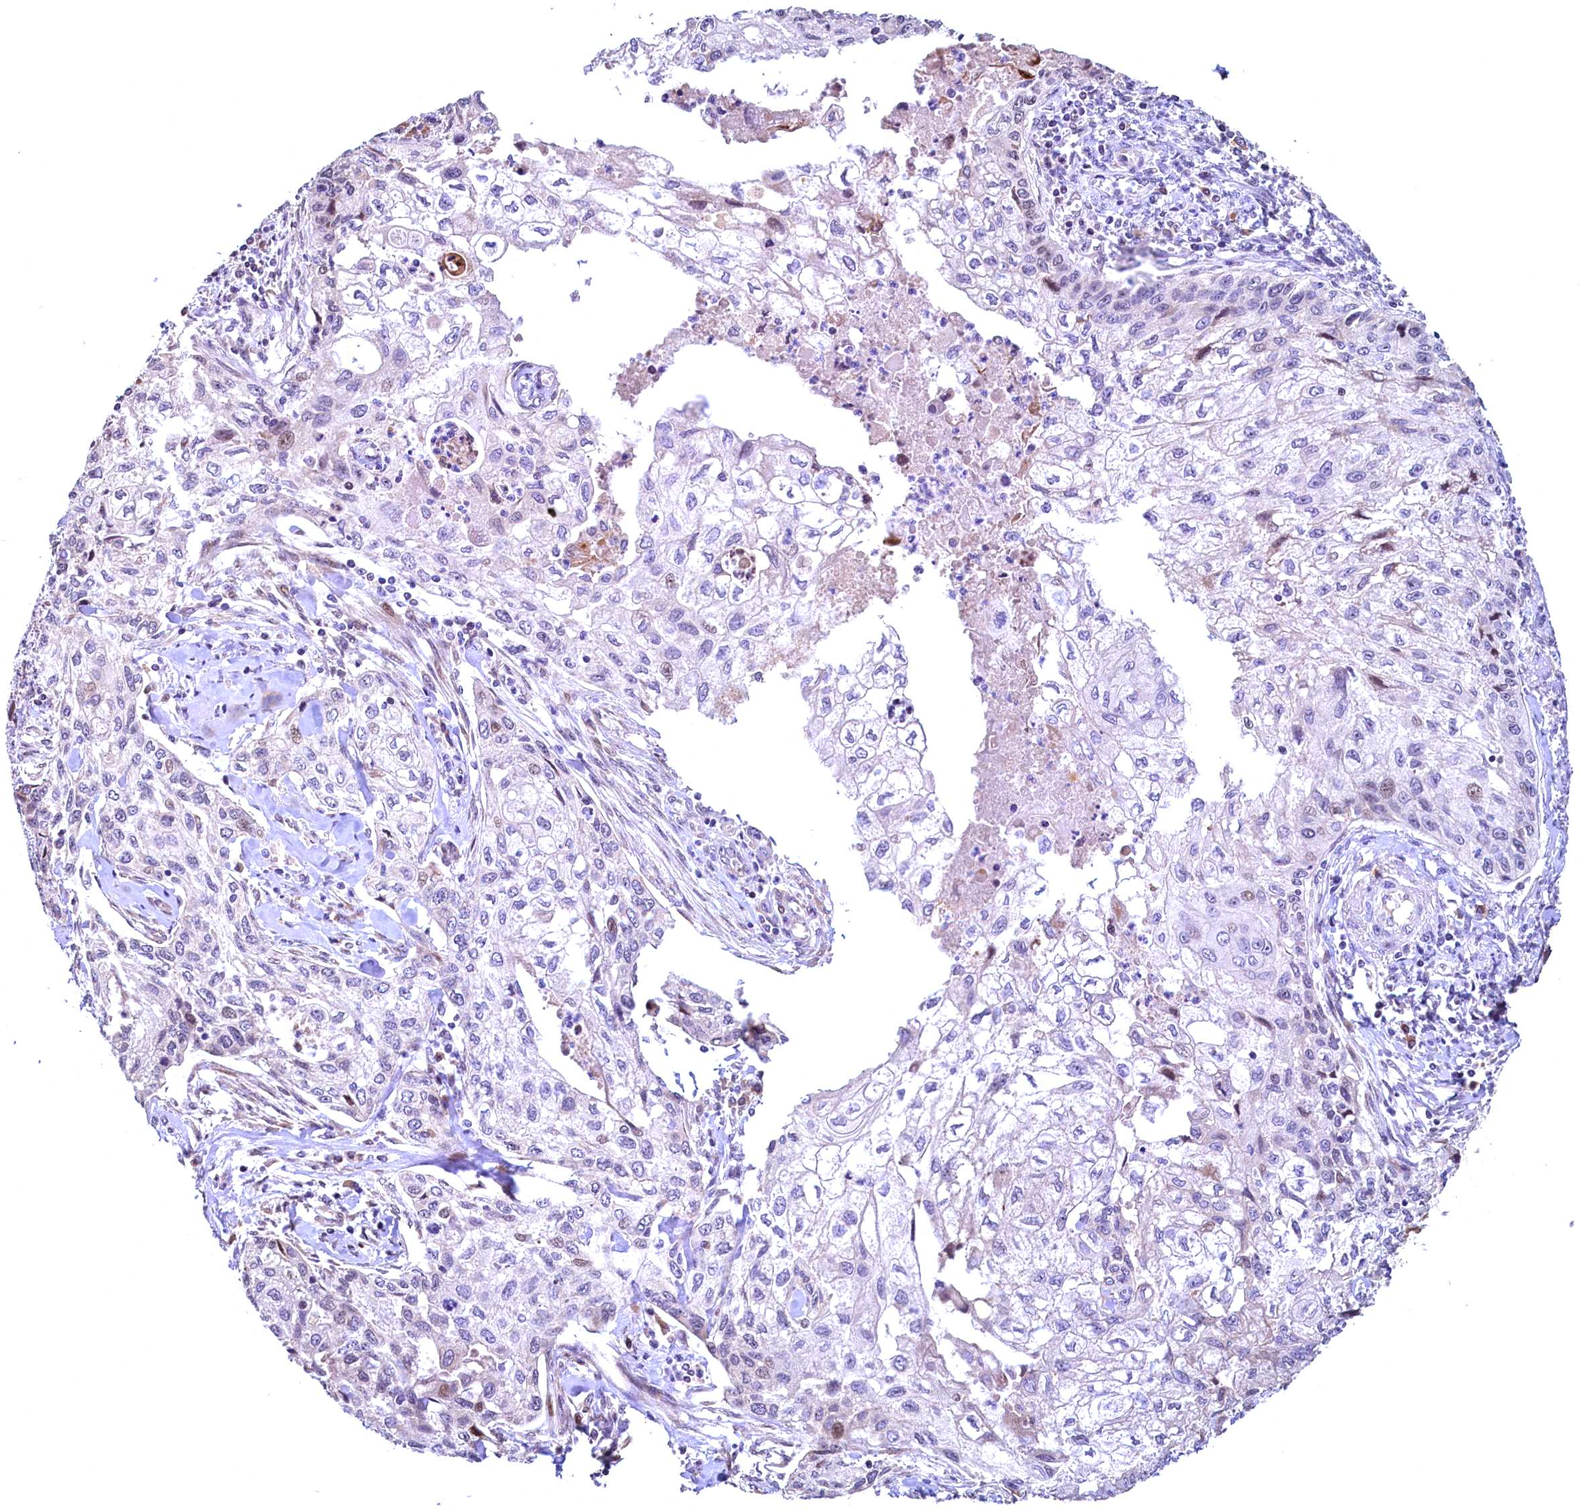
{"staining": {"intensity": "moderate", "quantity": "<25%", "location": "nuclear"}, "tissue": "cervical cancer", "cell_type": "Tumor cells", "image_type": "cancer", "snomed": [{"axis": "morphology", "description": "Squamous cell carcinoma, NOS"}, {"axis": "topography", "description": "Cervix"}], "caption": "This micrograph exhibits immunohistochemistry staining of cervical cancer, with low moderate nuclear expression in about <25% of tumor cells.", "gene": "LATS2", "patient": {"sex": "female", "age": 67}}